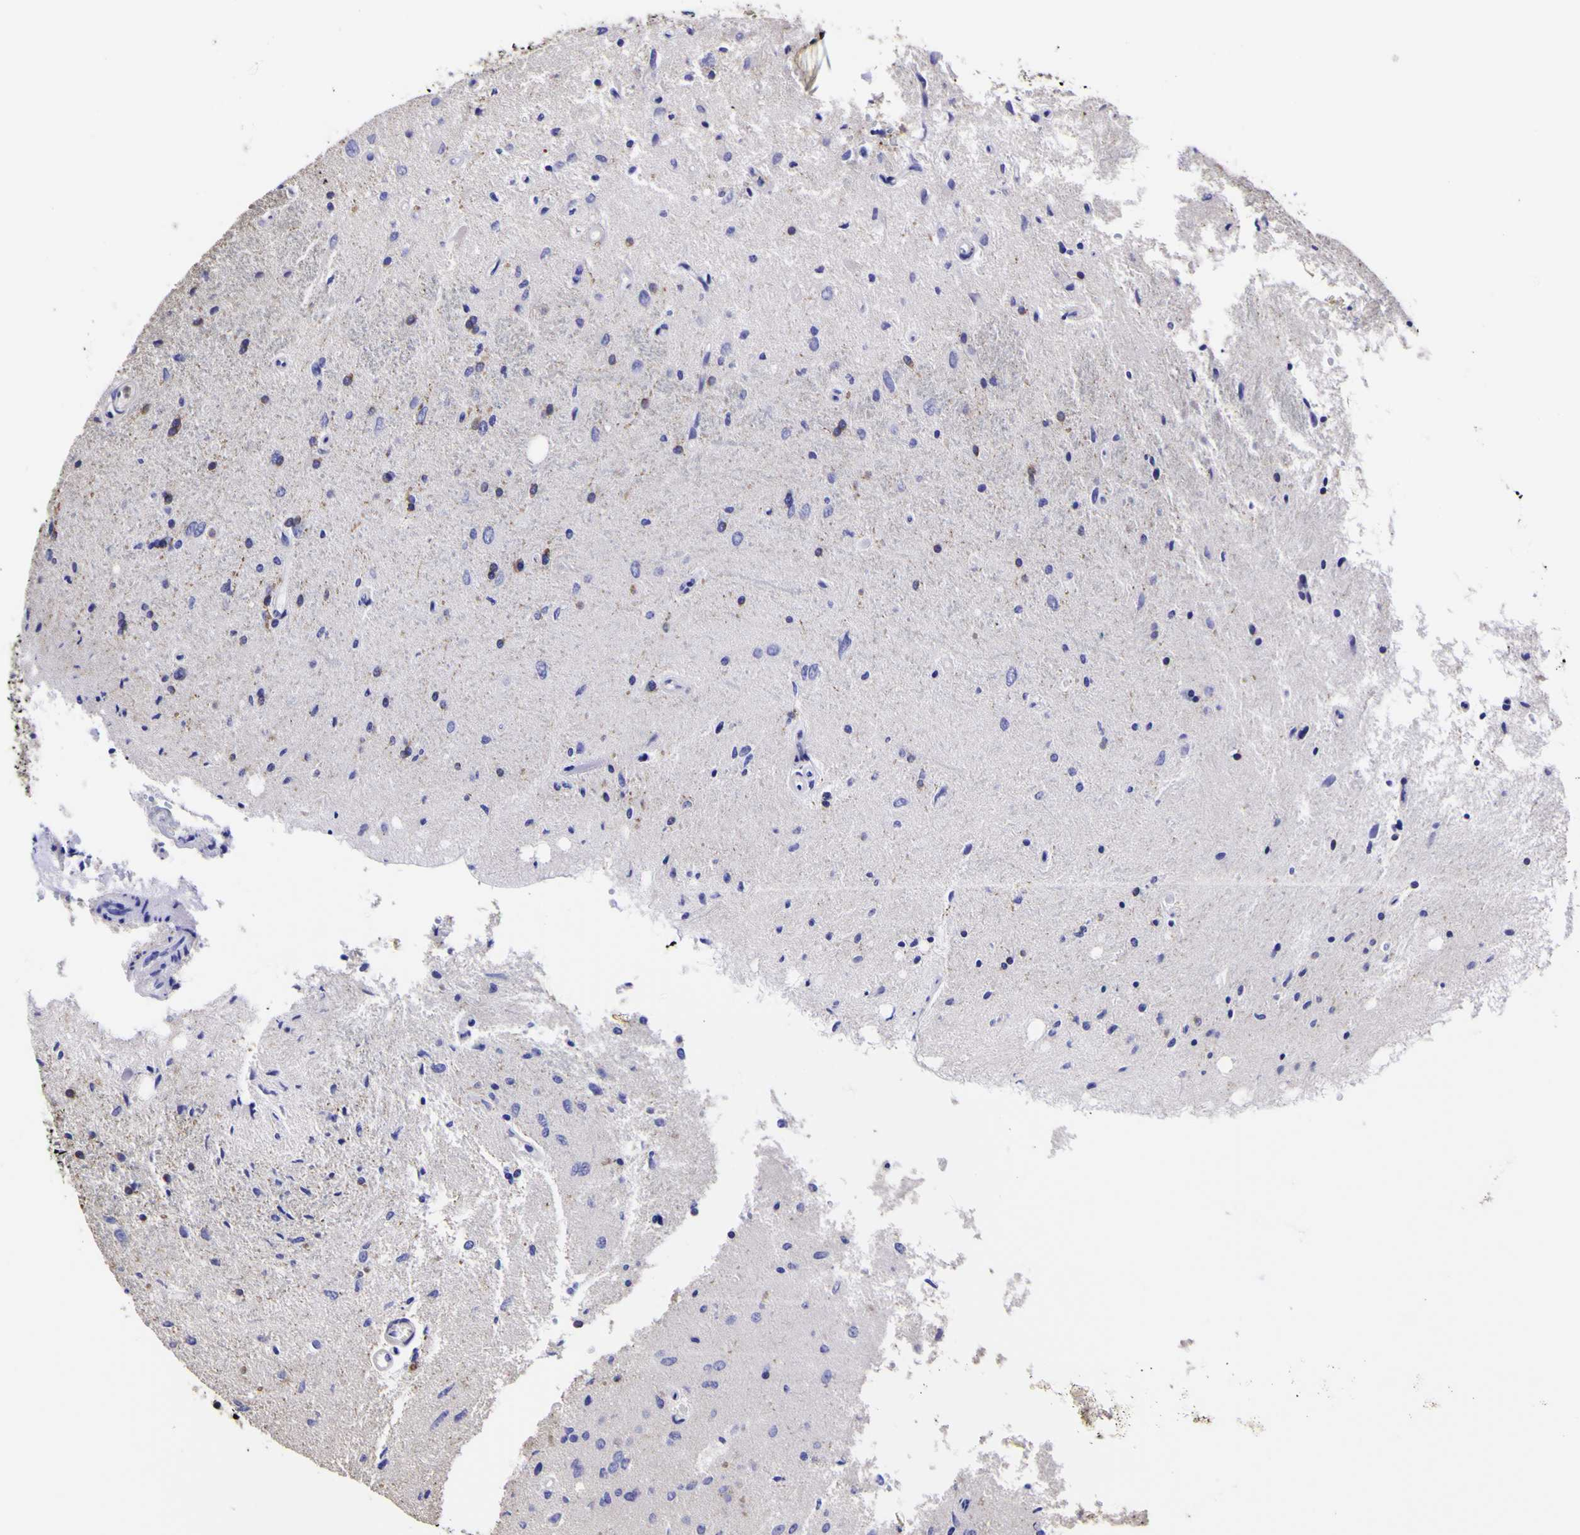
{"staining": {"intensity": "negative", "quantity": "none", "location": "none"}, "tissue": "glioma", "cell_type": "Tumor cells", "image_type": "cancer", "snomed": [{"axis": "morphology", "description": "Glioma, malignant, Low grade"}, {"axis": "topography", "description": "Brain"}], "caption": "An image of human malignant low-grade glioma is negative for staining in tumor cells.", "gene": "MAPK14", "patient": {"sex": "male", "age": 77}}